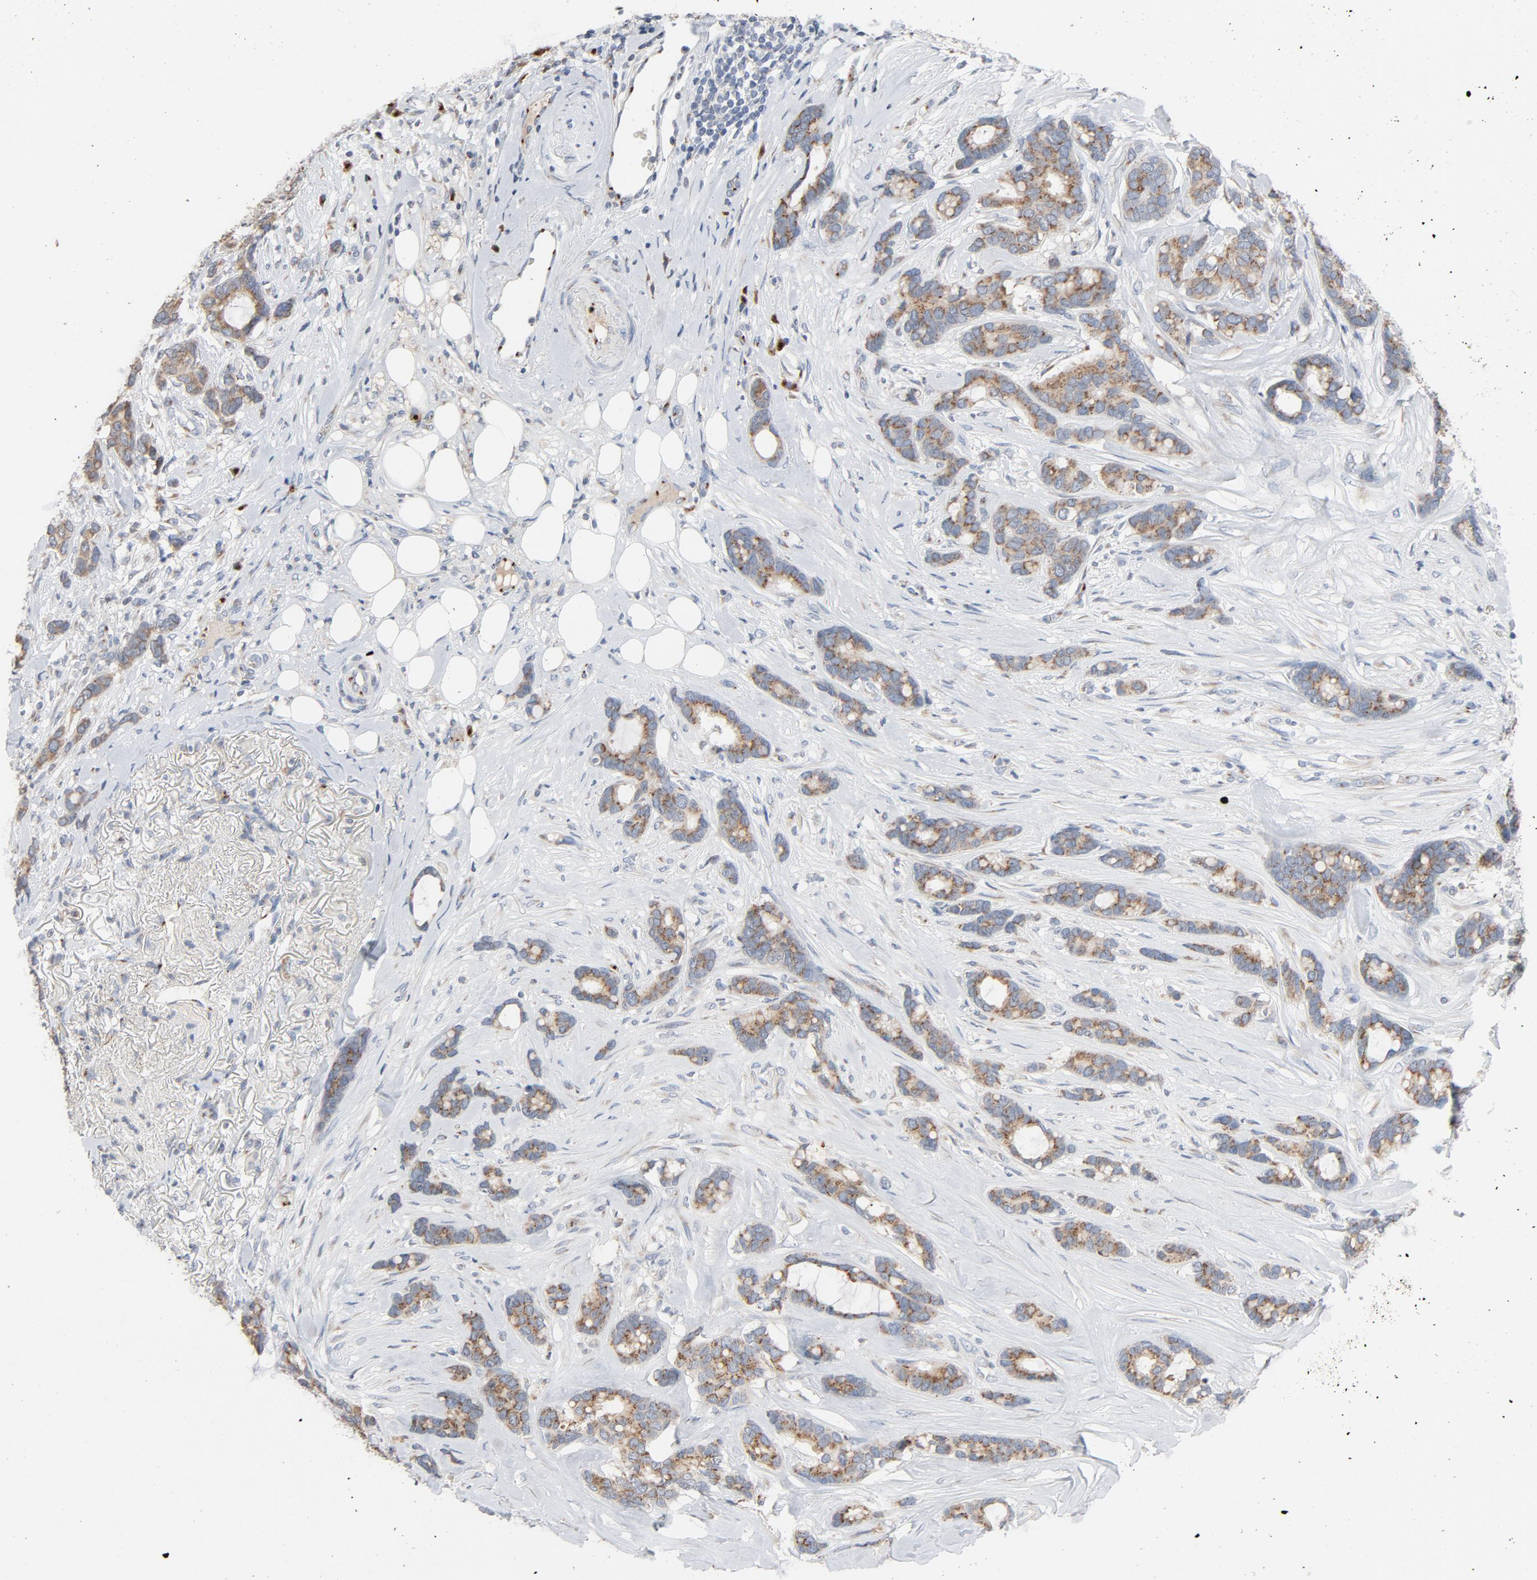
{"staining": {"intensity": "moderate", "quantity": ">75%", "location": "cytoplasmic/membranous"}, "tissue": "breast cancer", "cell_type": "Tumor cells", "image_type": "cancer", "snomed": [{"axis": "morphology", "description": "Duct carcinoma"}, {"axis": "topography", "description": "Breast"}], "caption": "Immunohistochemistry staining of invasive ductal carcinoma (breast), which exhibits medium levels of moderate cytoplasmic/membranous positivity in about >75% of tumor cells indicating moderate cytoplasmic/membranous protein expression. The staining was performed using DAB (brown) for protein detection and nuclei were counterstained in hematoxylin (blue).", "gene": "LMAN2", "patient": {"sex": "female", "age": 87}}